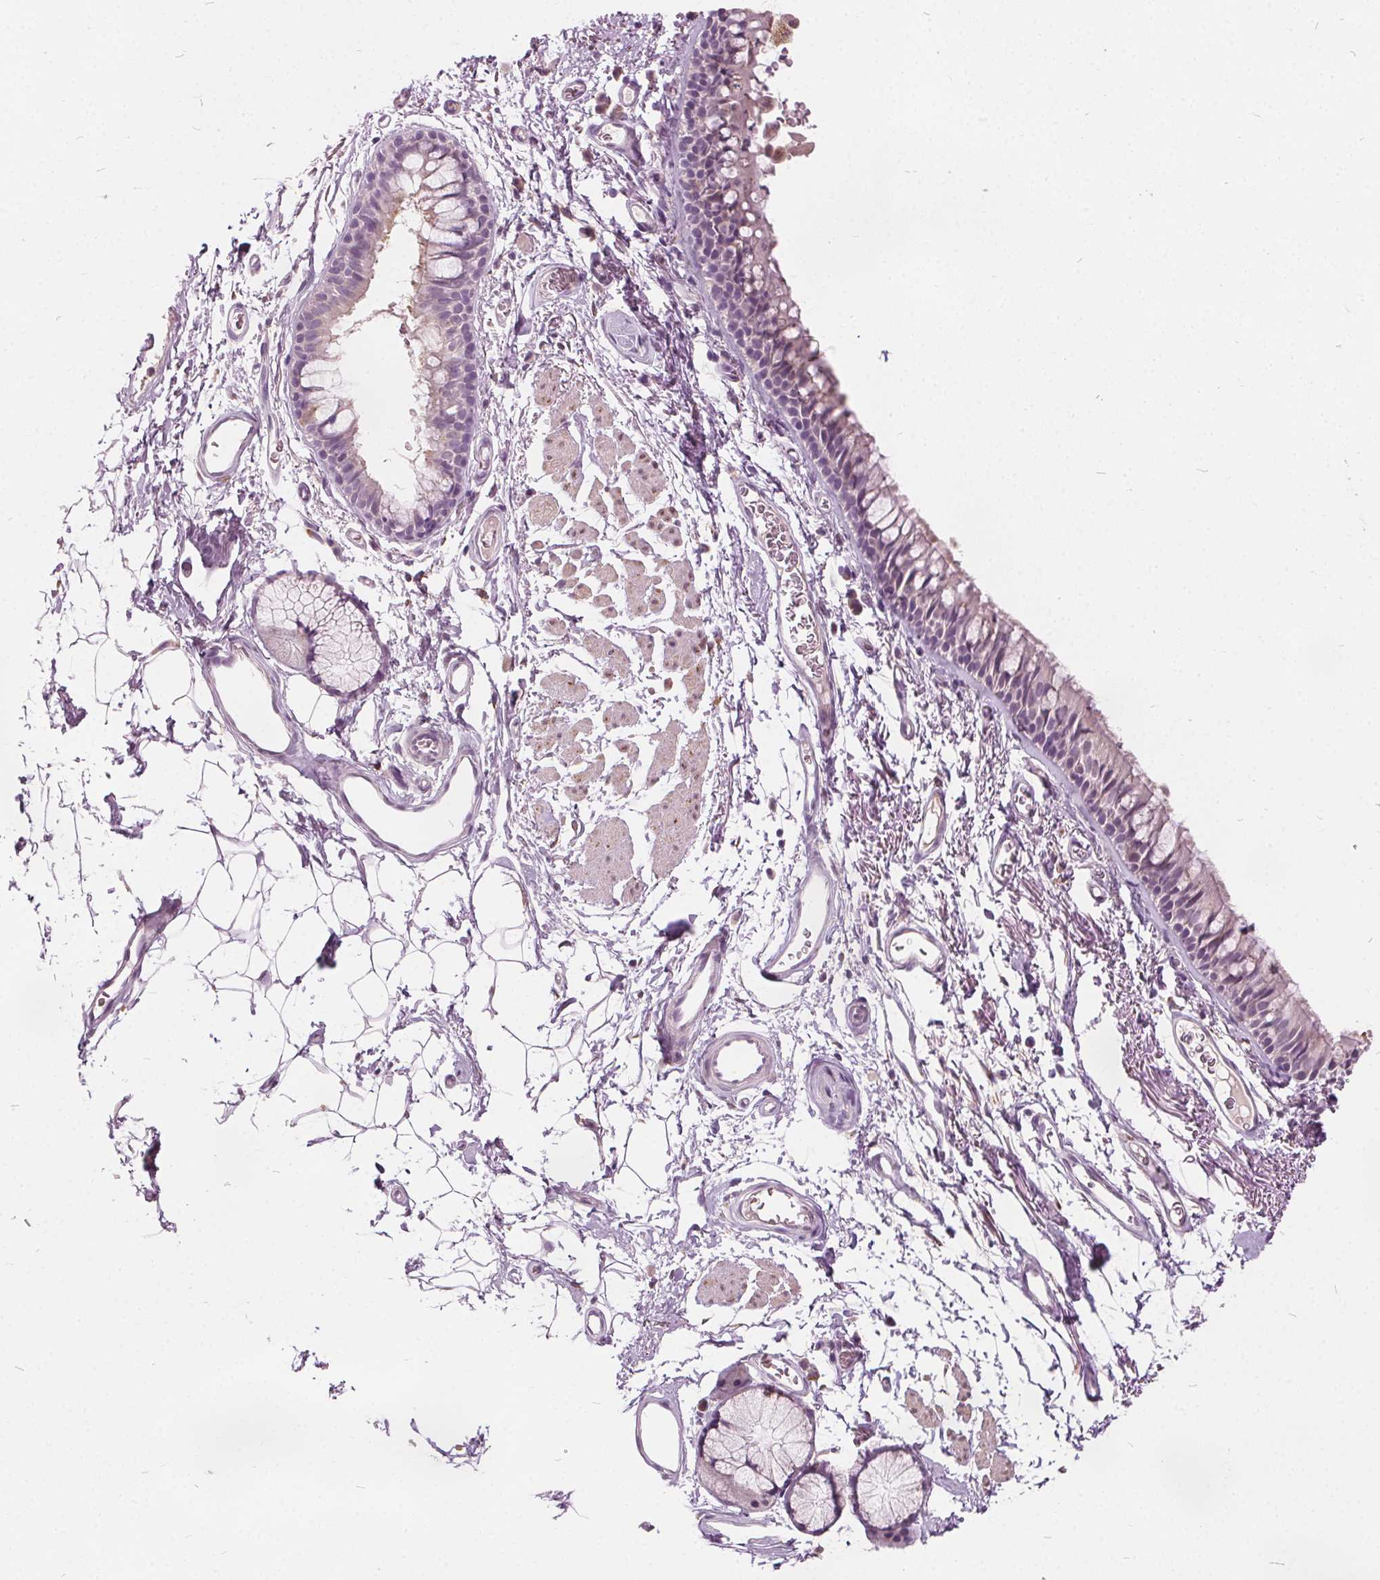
{"staining": {"intensity": "negative", "quantity": "none", "location": "none"}, "tissue": "bronchus", "cell_type": "Respiratory epithelial cells", "image_type": "normal", "snomed": [{"axis": "morphology", "description": "Normal tissue, NOS"}, {"axis": "topography", "description": "Cartilage tissue"}, {"axis": "topography", "description": "Bronchus"}], "caption": "An immunohistochemistry histopathology image of normal bronchus is shown. There is no staining in respiratory epithelial cells of bronchus. (Brightfield microscopy of DAB immunohistochemistry (IHC) at high magnification).", "gene": "ACOX2", "patient": {"sex": "female", "age": 79}}